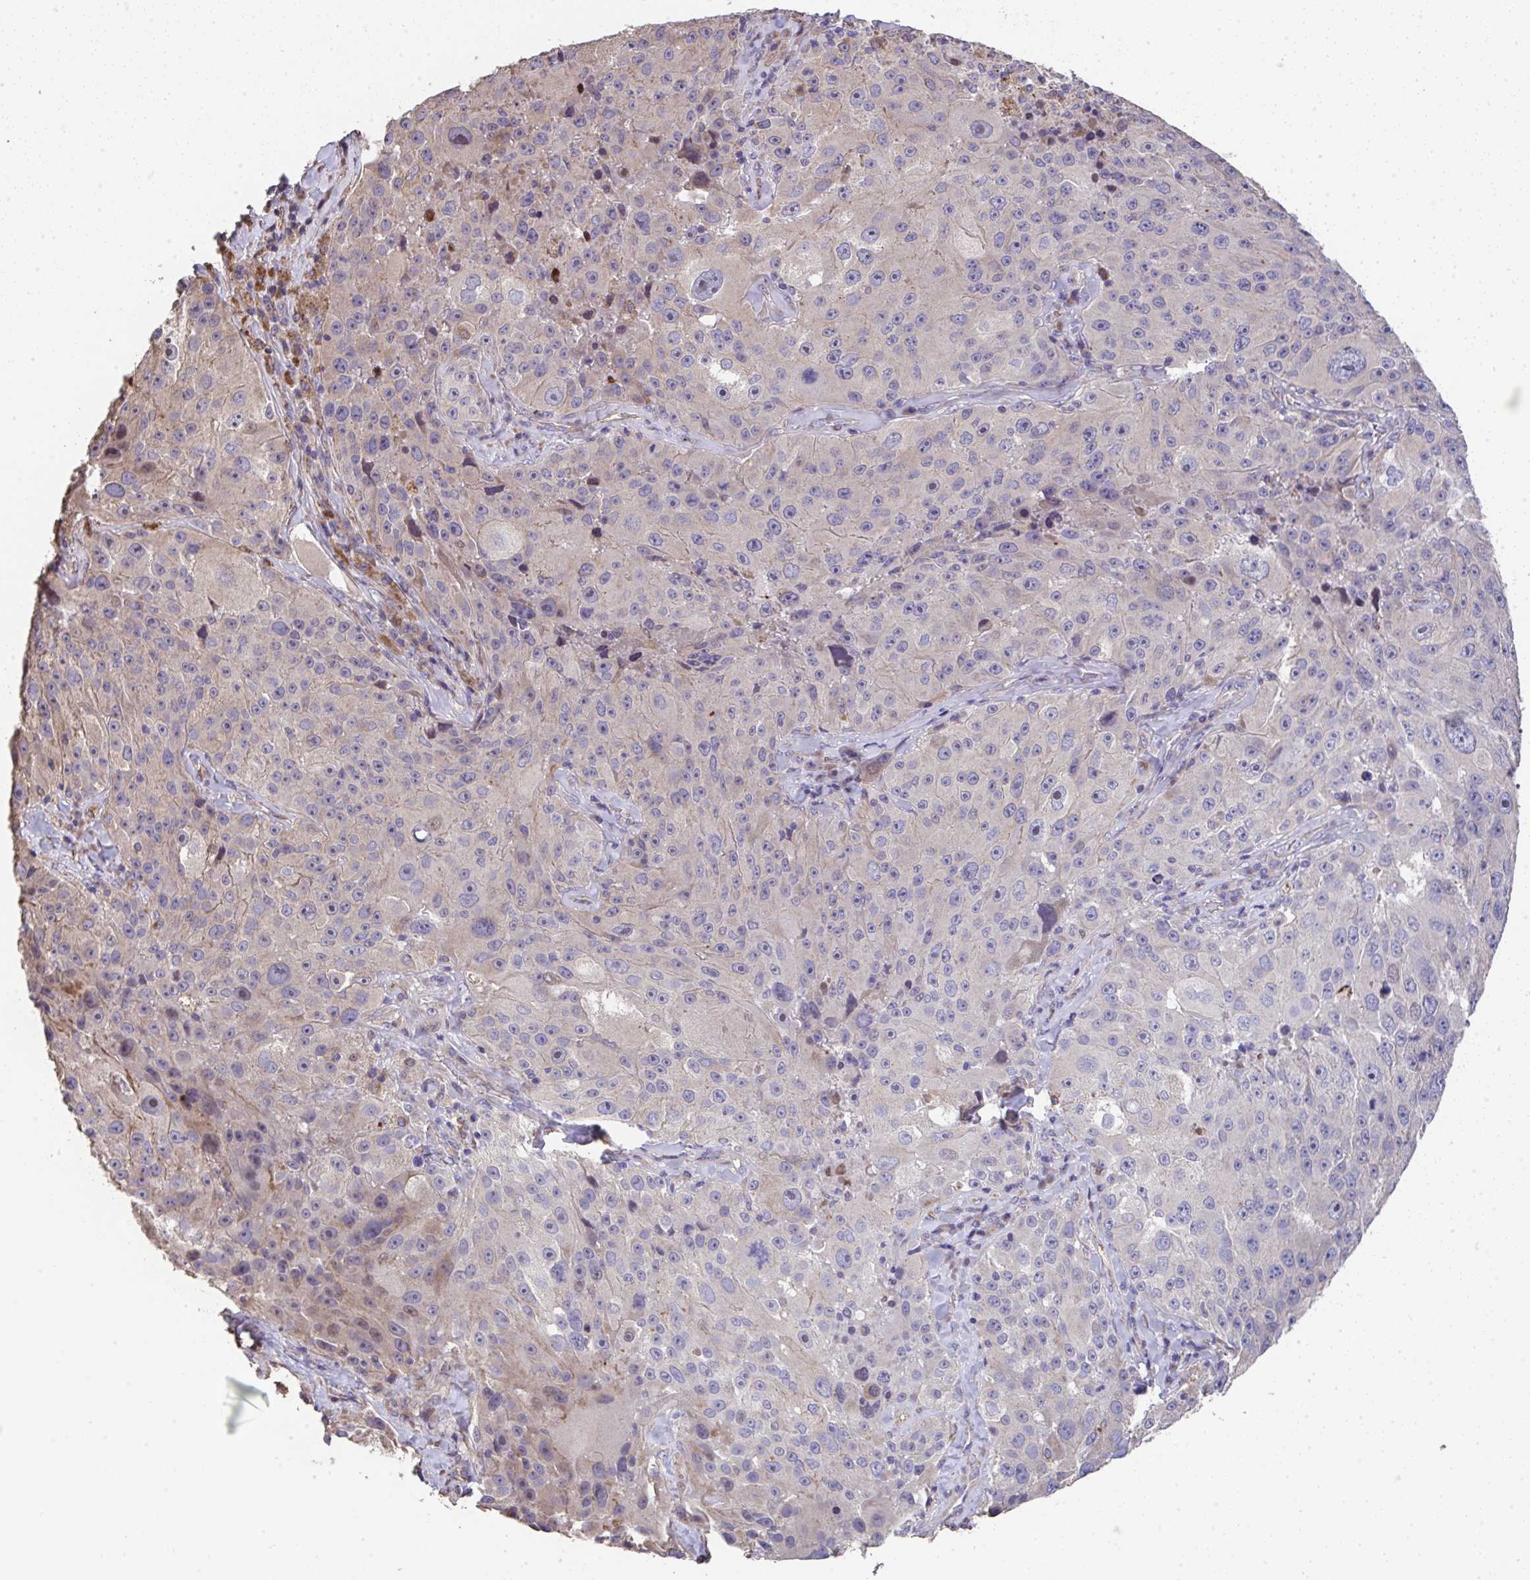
{"staining": {"intensity": "weak", "quantity": "<25%", "location": "nuclear"}, "tissue": "melanoma", "cell_type": "Tumor cells", "image_type": "cancer", "snomed": [{"axis": "morphology", "description": "Malignant melanoma, Metastatic site"}, {"axis": "topography", "description": "Lymph node"}], "caption": "Immunohistochemistry (IHC) histopathology image of human melanoma stained for a protein (brown), which demonstrates no expression in tumor cells.", "gene": "RUNDC3B", "patient": {"sex": "male", "age": 62}}